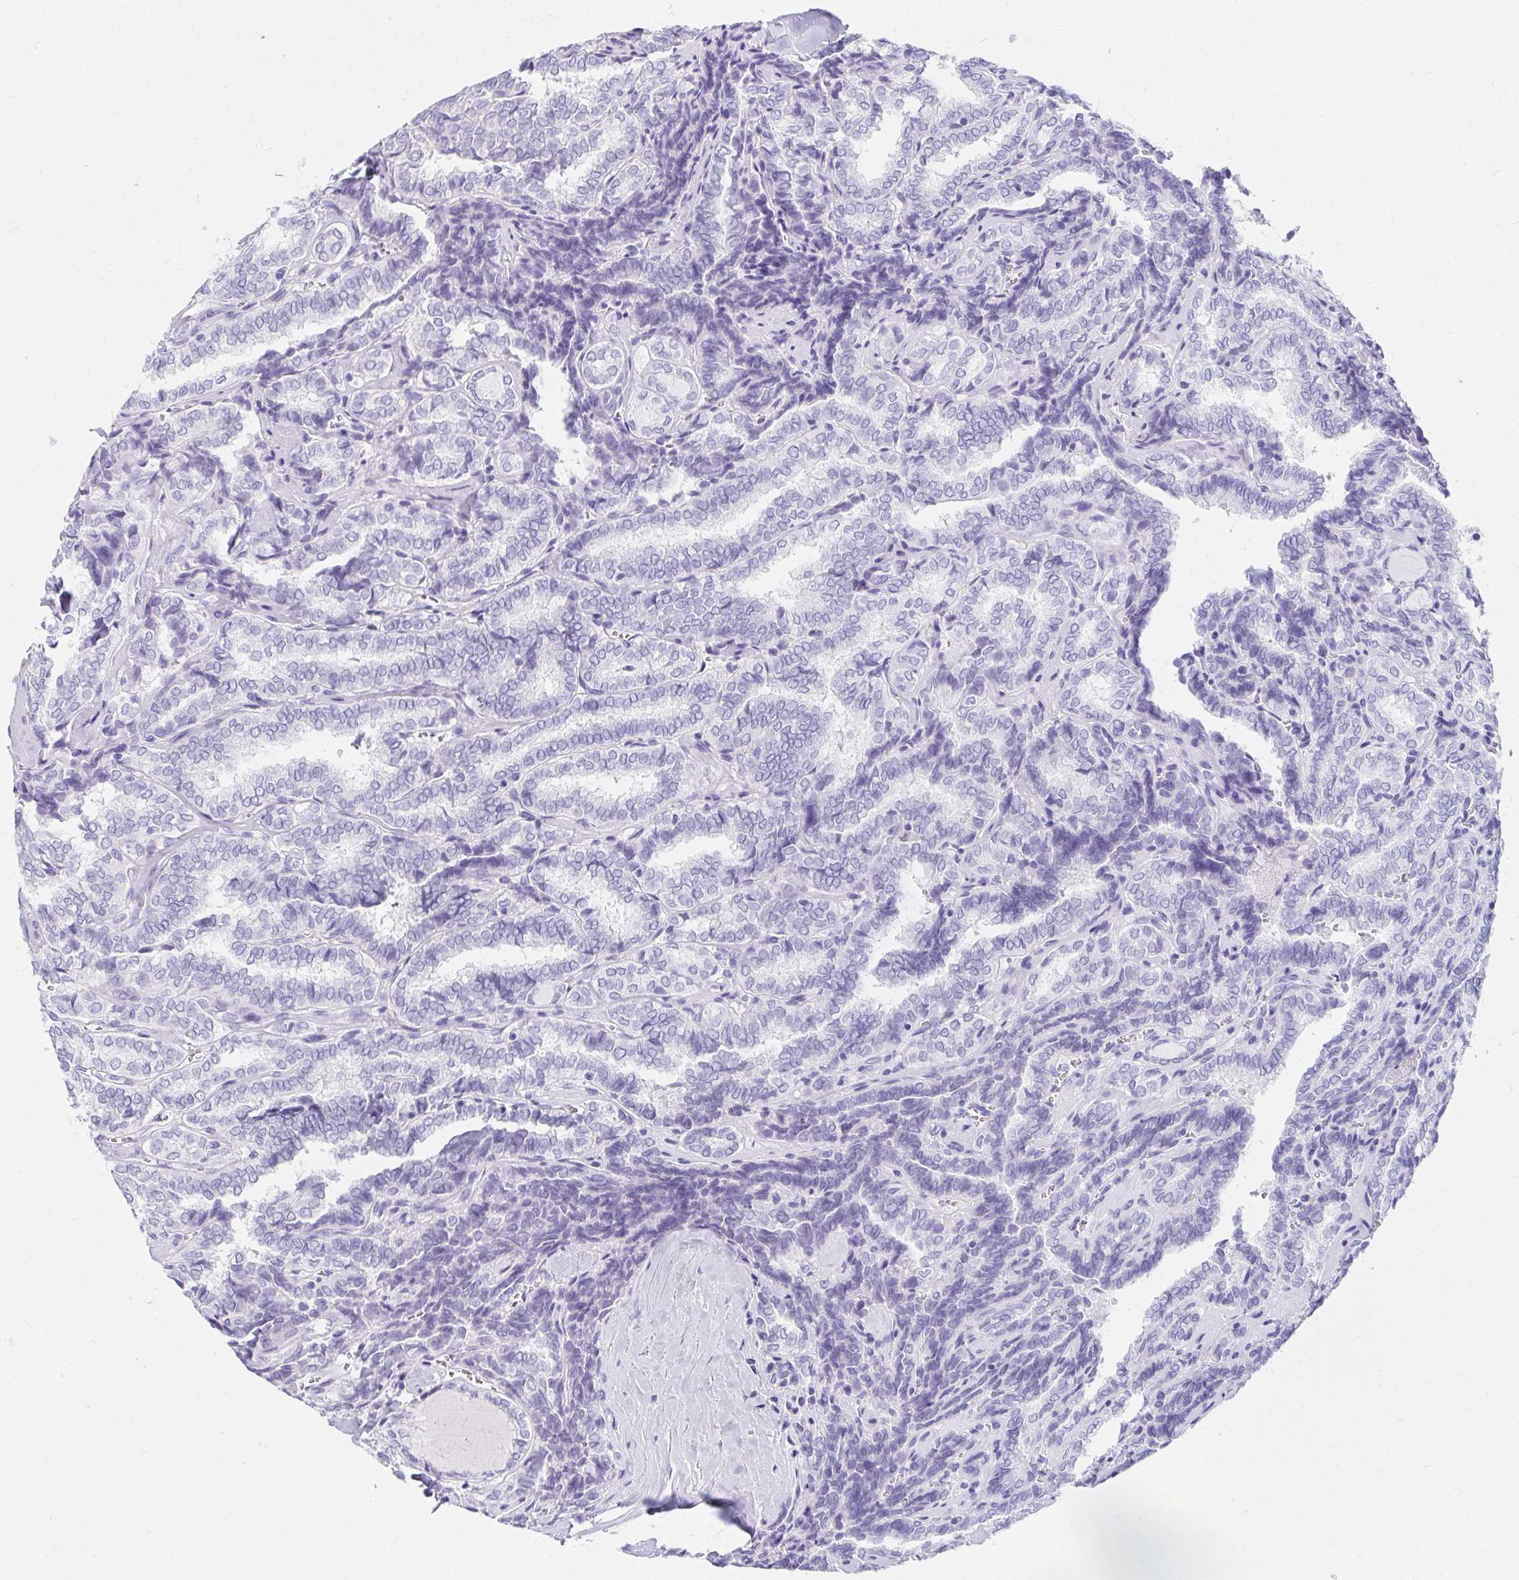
{"staining": {"intensity": "negative", "quantity": "none", "location": "none"}, "tissue": "thyroid cancer", "cell_type": "Tumor cells", "image_type": "cancer", "snomed": [{"axis": "morphology", "description": "Papillary adenocarcinoma, NOS"}, {"axis": "topography", "description": "Thyroid gland"}], "caption": "High magnification brightfield microscopy of thyroid papillary adenocarcinoma stained with DAB (brown) and counterstained with hematoxylin (blue): tumor cells show no significant expression. (DAB (3,3'-diaminobenzidine) immunohistochemistry (IHC), high magnification).", "gene": "DPEP3", "patient": {"sex": "female", "age": 30}}